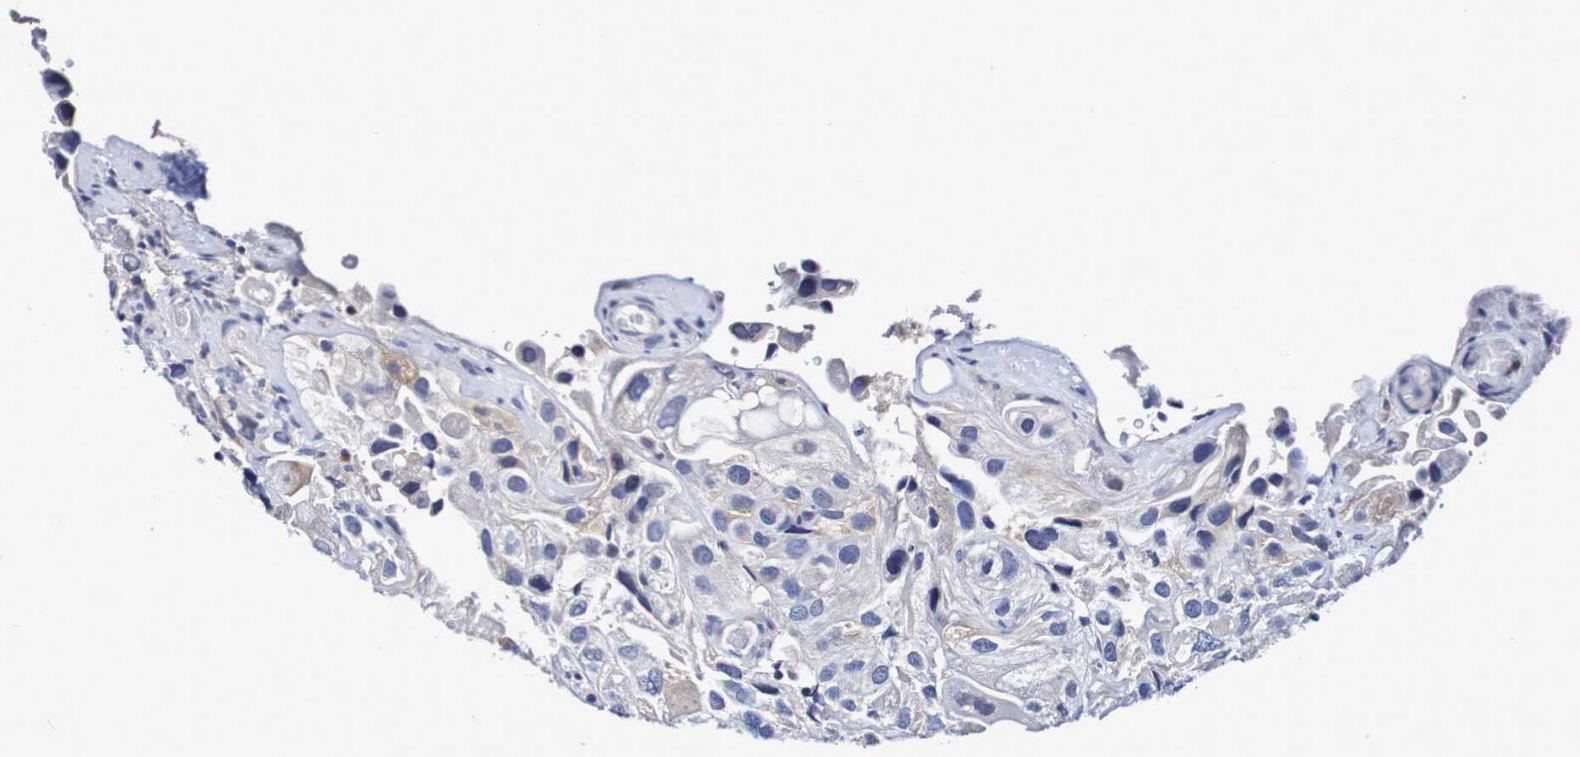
{"staining": {"intensity": "moderate", "quantity": "<25%", "location": "cytoplasmic/membranous"}, "tissue": "urothelial cancer", "cell_type": "Tumor cells", "image_type": "cancer", "snomed": [{"axis": "morphology", "description": "Urothelial carcinoma, High grade"}, {"axis": "topography", "description": "Urinary bladder"}], "caption": "High-magnification brightfield microscopy of urothelial cancer stained with DAB (brown) and counterstained with hematoxylin (blue). tumor cells exhibit moderate cytoplasmic/membranous positivity is present in approximately<25% of cells.", "gene": "ACVR1C", "patient": {"sex": "female", "age": 64}}